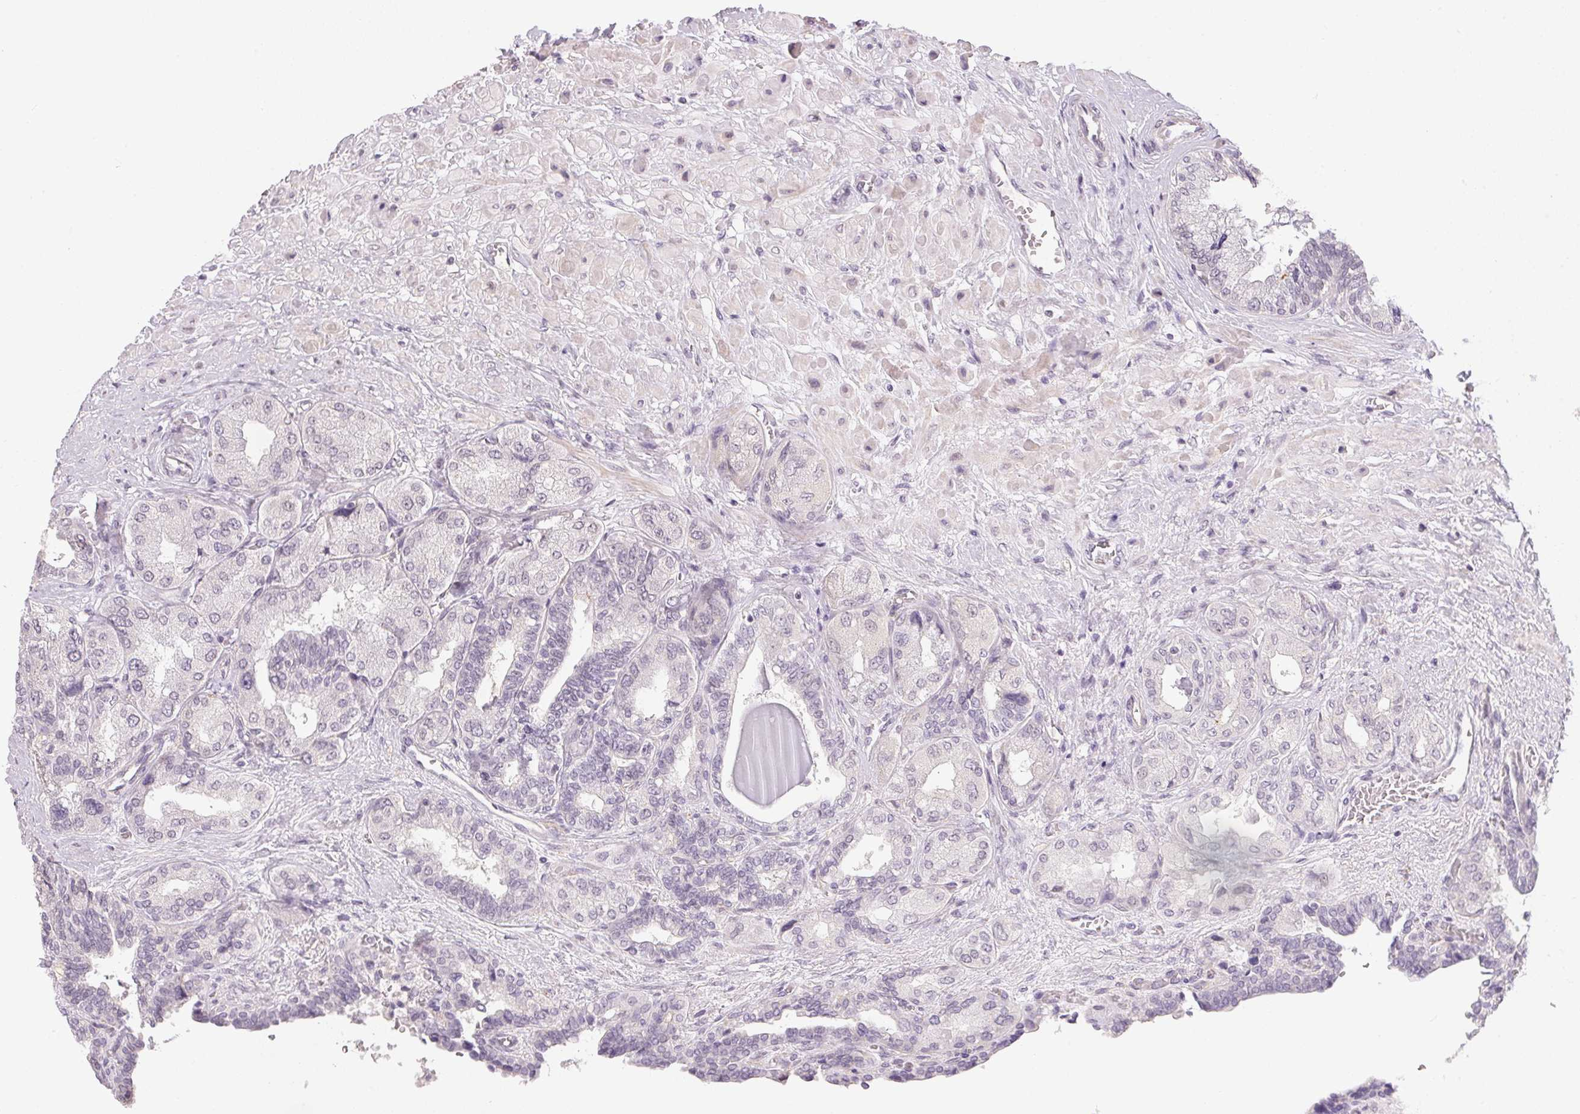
{"staining": {"intensity": "negative", "quantity": "none", "location": "none"}, "tissue": "seminal vesicle", "cell_type": "Glandular cells", "image_type": "normal", "snomed": [{"axis": "morphology", "description": "Normal tissue, NOS"}, {"axis": "topography", "description": "Seminal veicle"}], "caption": "The image demonstrates no significant staining in glandular cells of seminal vesicle. (DAB (3,3'-diaminobenzidine) immunohistochemistry (IHC) with hematoxylin counter stain).", "gene": "GDAP1L1", "patient": {"sex": "male", "age": 68}}